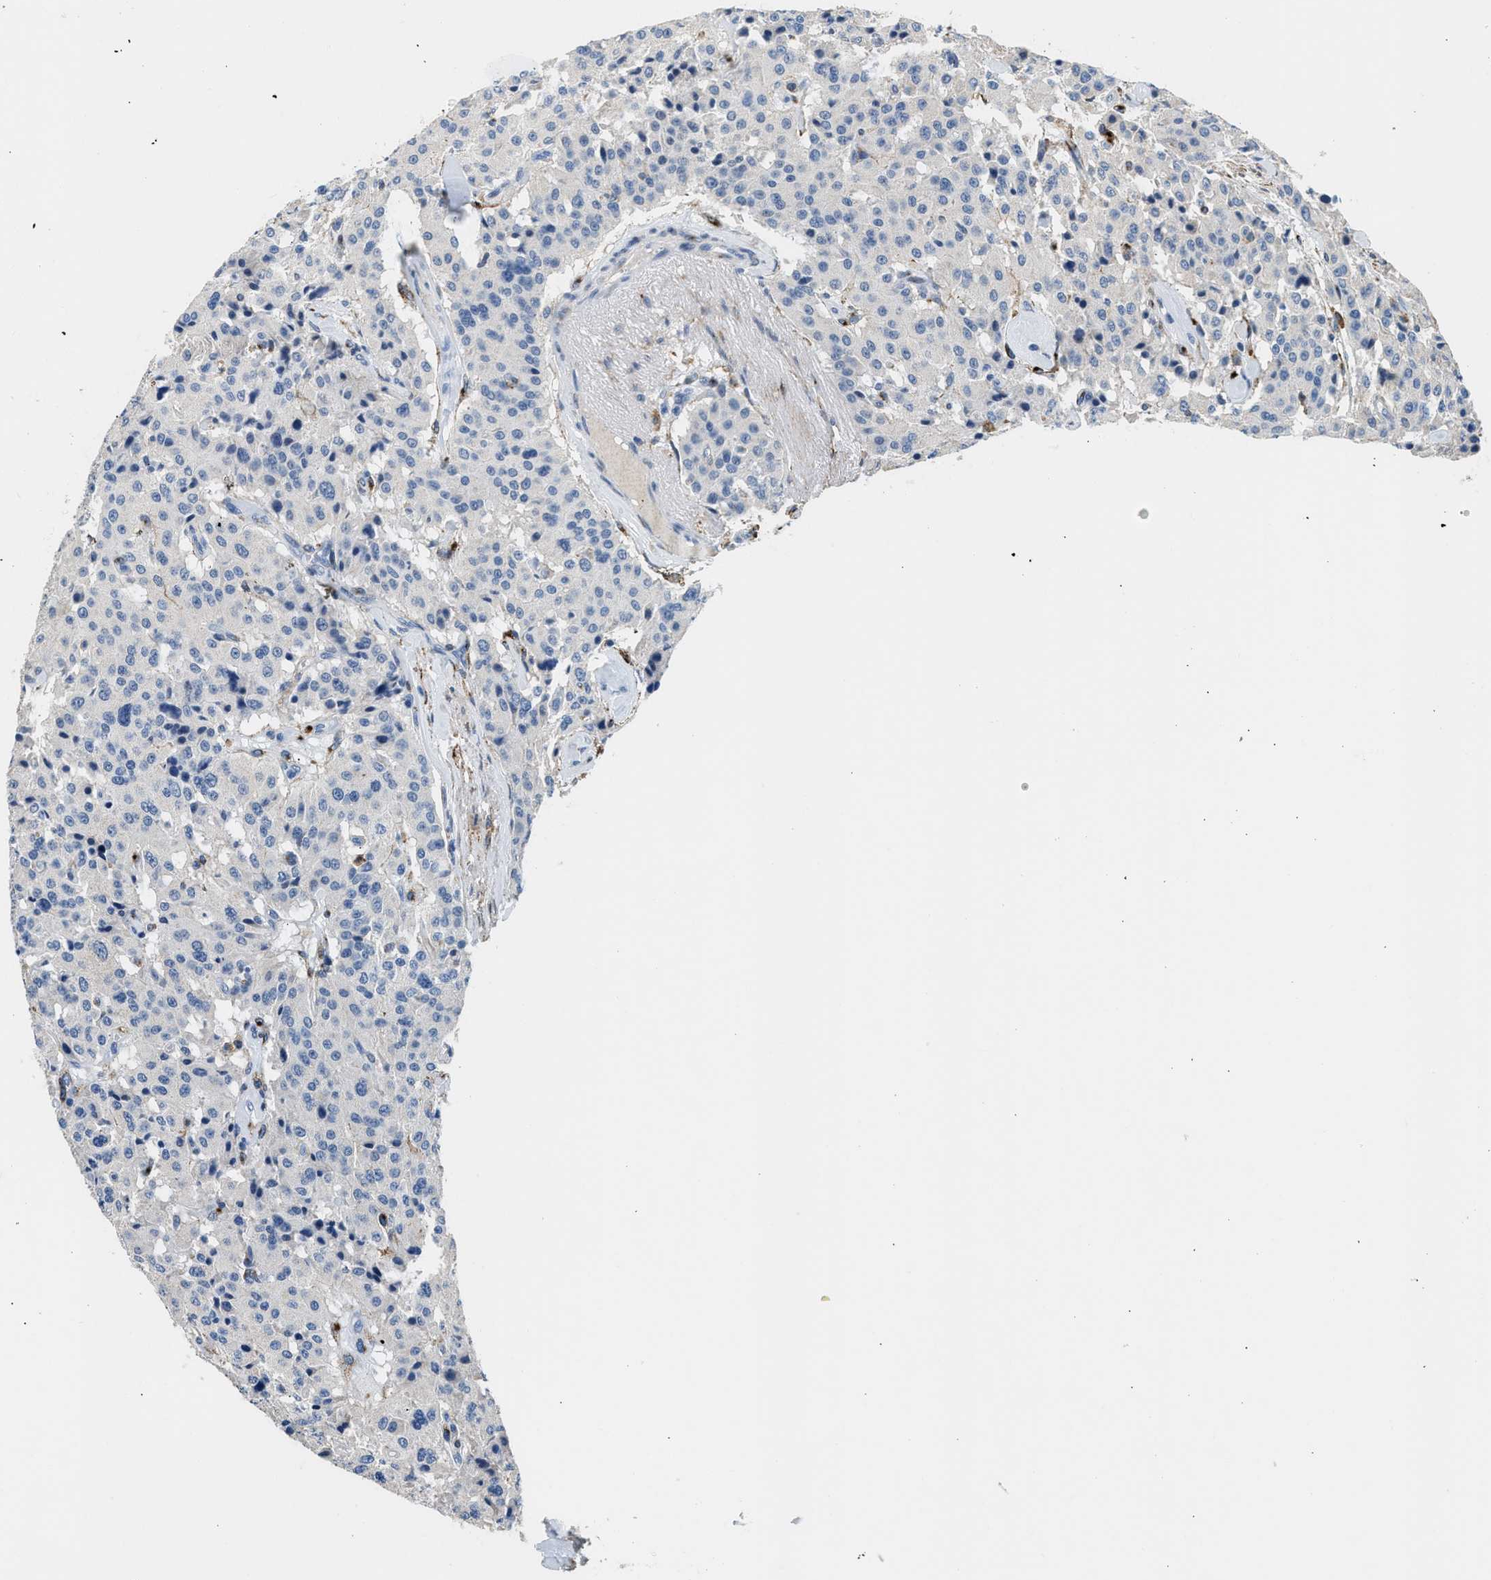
{"staining": {"intensity": "negative", "quantity": "none", "location": "none"}, "tissue": "carcinoid", "cell_type": "Tumor cells", "image_type": "cancer", "snomed": [{"axis": "morphology", "description": "Carcinoid, malignant, NOS"}, {"axis": "topography", "description": "Lung"}], "caption": "A photomicrograph of human carcinoid is negative for staining in tumor cells. (Stains: DAB (3,3'-diaminobenzidine) immunohistochemistry with hematoxylin counter stain, Microscopy: brightfield microscopy at high magnification).", "gene": "LRP1", "patient": {"sex": "male", "age": 30}}